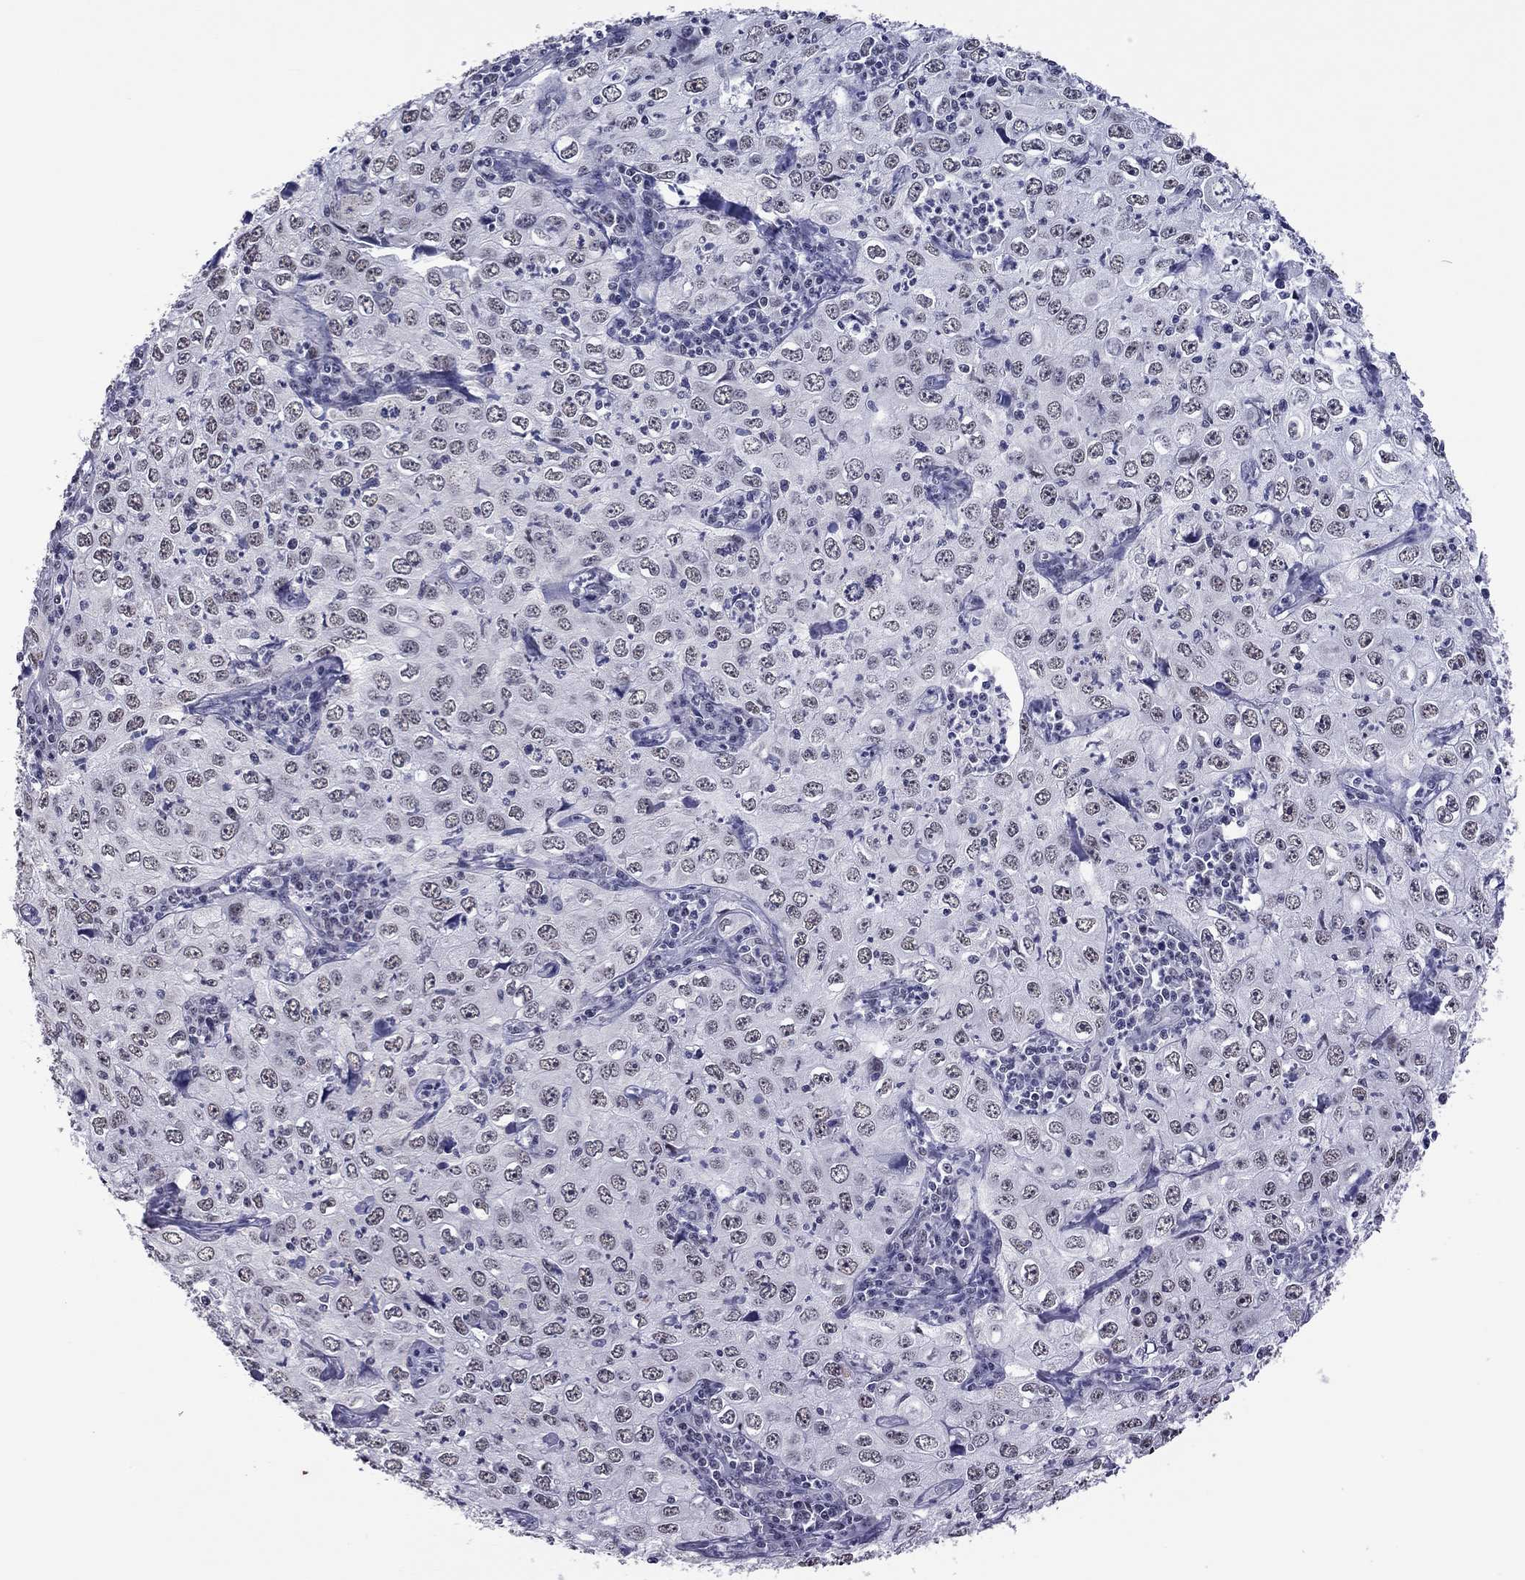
{"staining": {"intensity": "negative", "quantity": "none", "location": "none"}, "tissue": "cervical cancer", "cell_type": "Tumor cells", "image_type": "cancer", "snomed": [{"axis": "morphology", "description": "Squamous cell carcinoma, NOS"}, {"axis": "topography", "description": "Cervix"}], "caption": "Tumor cells are negative for brown protein staining in cervical cancer (squamous cell carcinoma).", "gene": "PPP1R3A", "patient": {"sex": "female", "age": 24}}